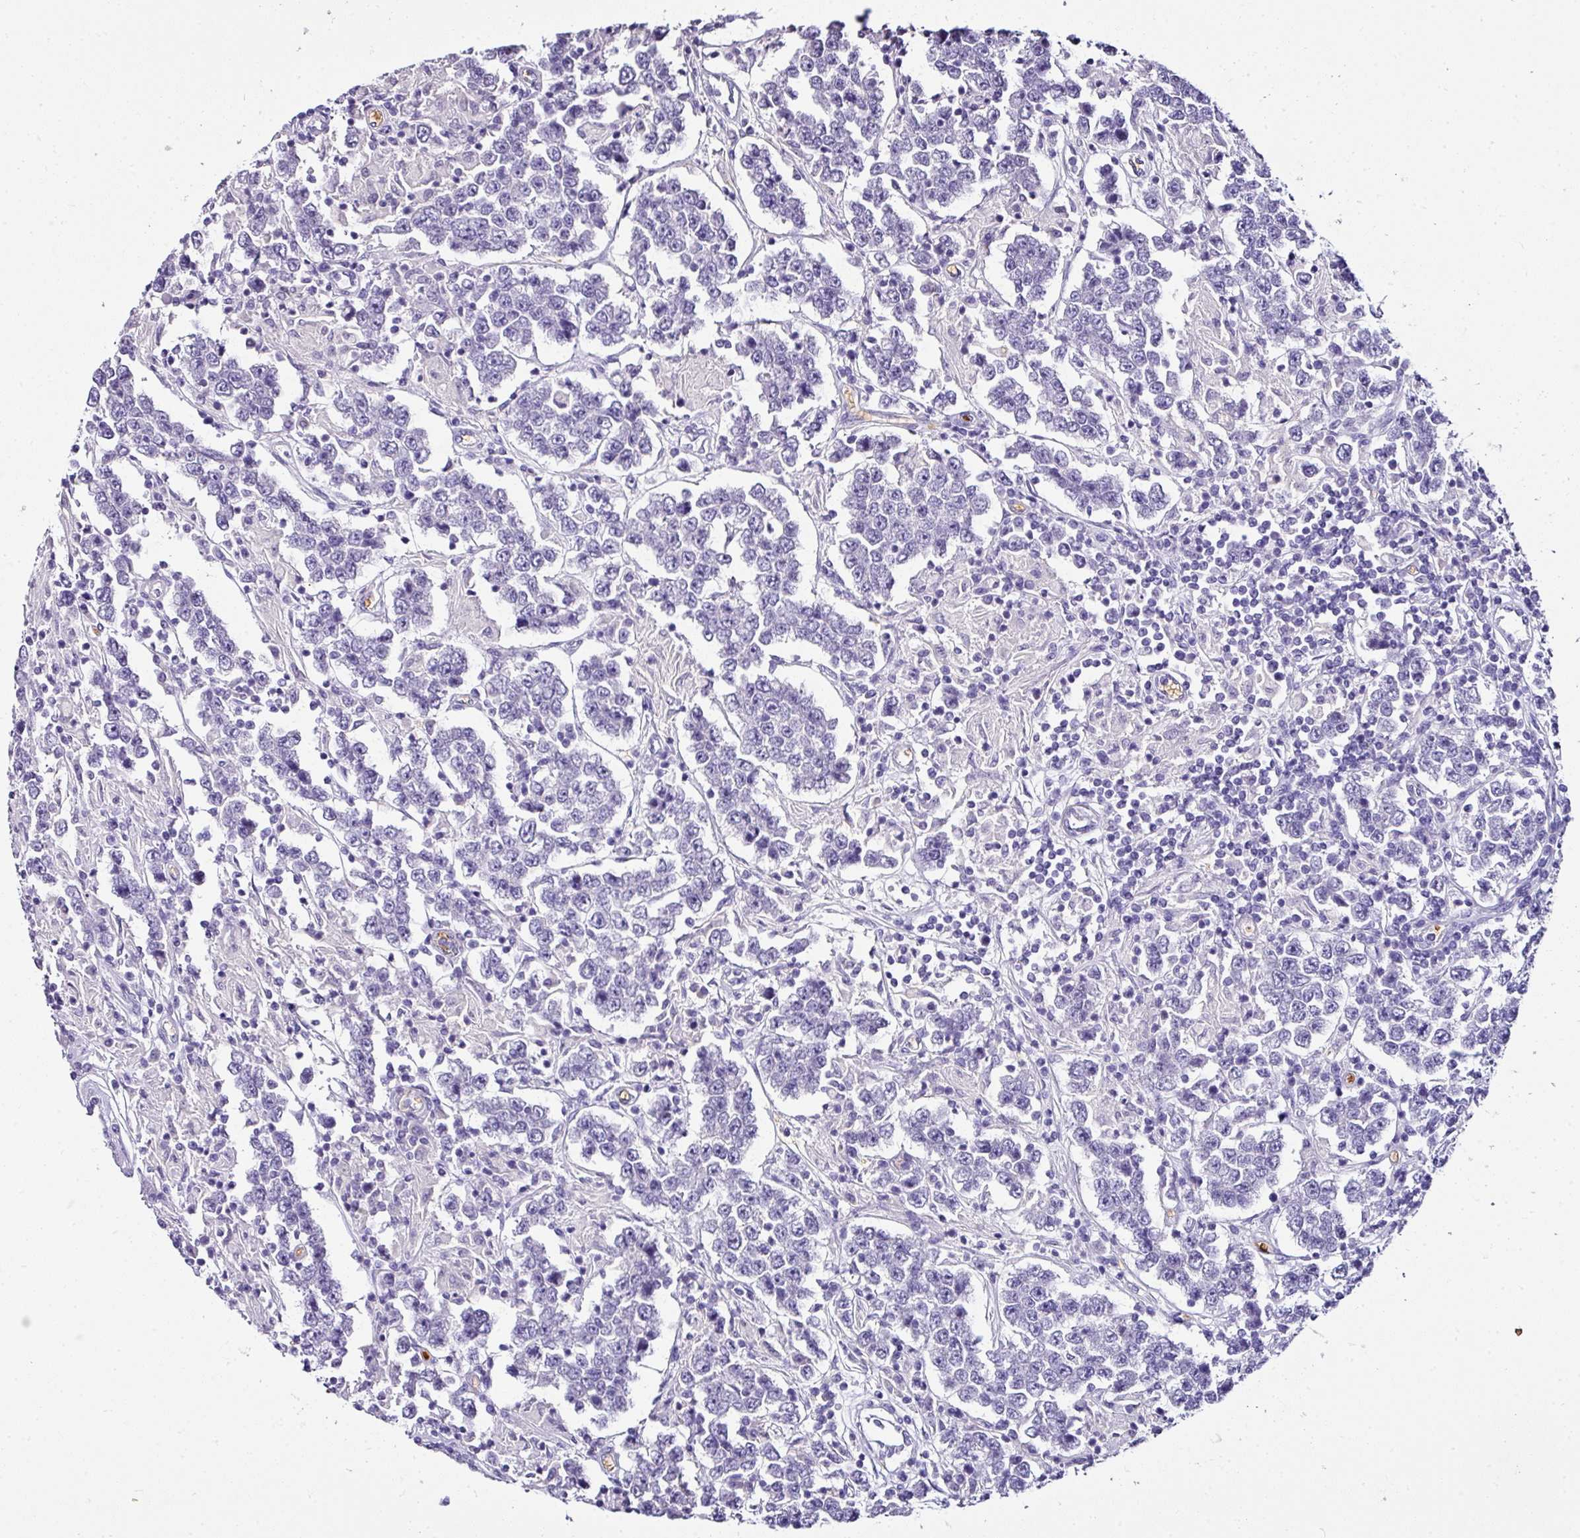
{"staining": {"intensity": "negative", "quantity": "none", "location": "none"}, "tissue": "testis cancer", "cell_type": "Tumor cells", "image_type": "cancer", "snomed": [{"axis": "morphology", "description": "Normal tissue, NOS"}, {"axis": "morphology", "description": "Urothelial carcinoma, High grade"}, {"axis": "morphology", "description": "Seminoma, NOS"}, {"axis": "morphology", "description": "Carcinoma, Embryonal, NOS"}, {"axis": "topography", "description": "Urinary bladder"}, {"axis": "topography", "description": "Testis"}], "caption": "This is an IHC photomicrograph of human testis cancer (urothelial carcinoma (high-grade)). There is no positivity in tumor cells.", "gene": "NAPSA", "patient": {"sex": "male", "age": 41}}